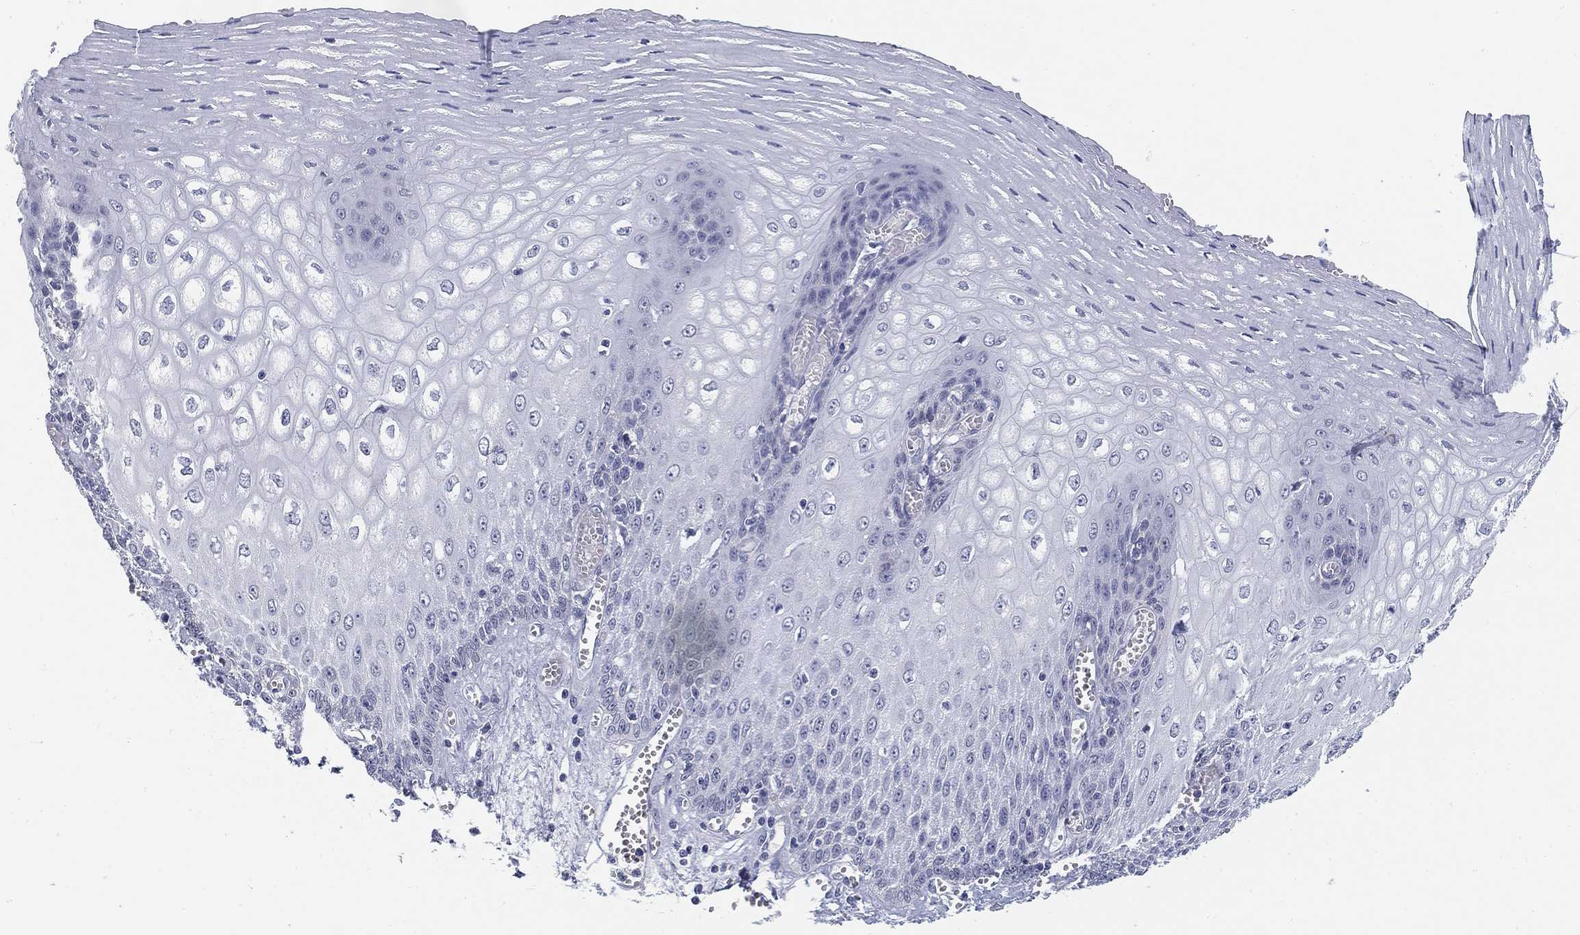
{"staining": {"intensity": "negative", "quantity": "none", "location": "none"}, "tissue": "esophagus", "cell_type": "Squamous epithelial cells", "image_type": "normal", "snomed": [{"axis": "morphology", "description": "Normal tissue, NOS"}, {"axis": "topography", "description": "Esophagus"}], "caption": "Immunohistochemistry photomicrograph of normal esophagus: esophagus stained with DAB shows no significant protein positivity in squamous epithelial cells.", "gene": "SLC2A5", "patient": {"sex": "male", "age": 58}}